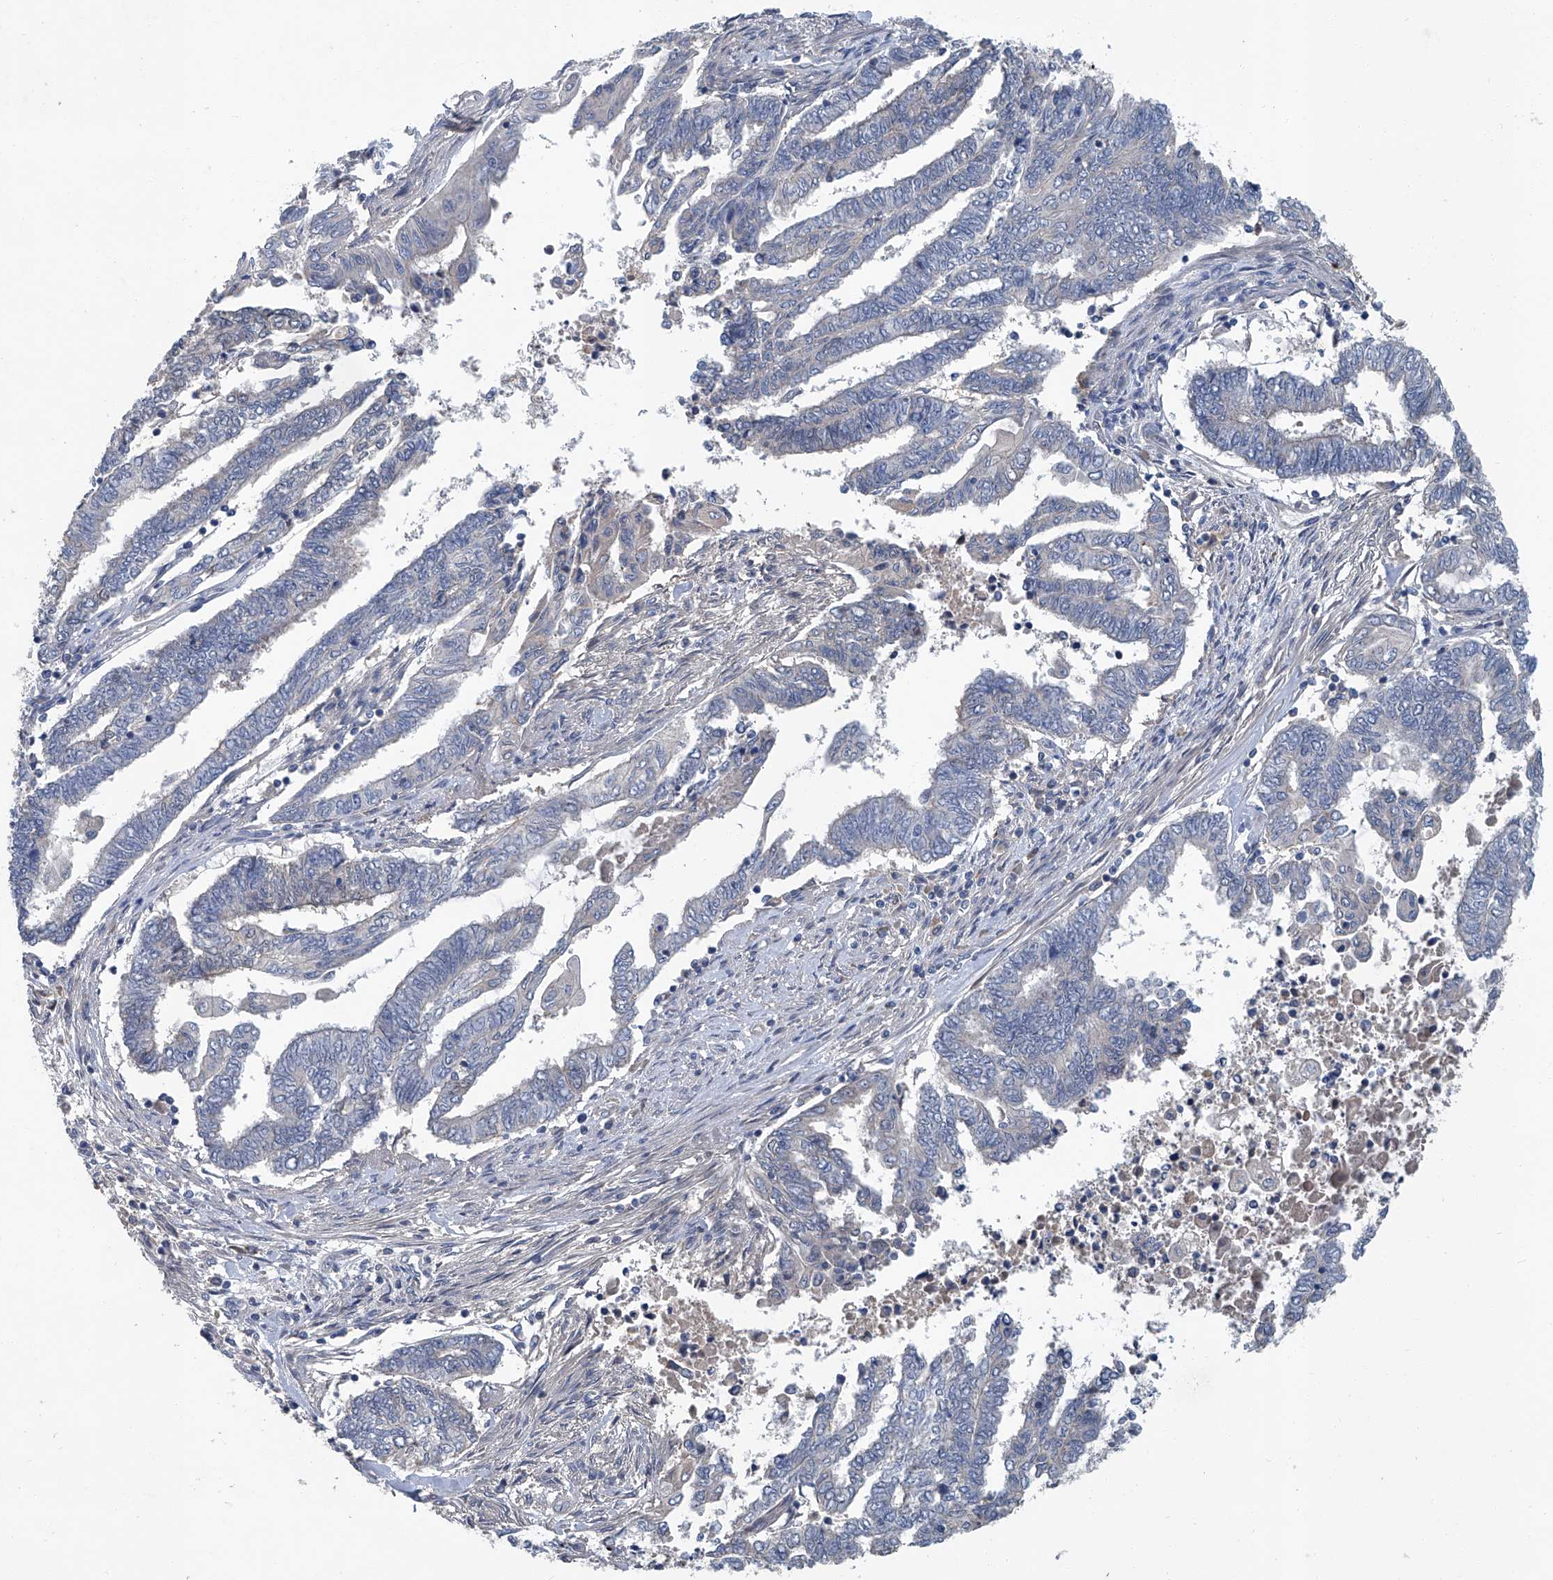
{"staining": {"intensity": "negative", "quantity": "none", "location": "none"}, "tissue": "endometrial cancer", "cell_type": "Tumor cells", "image_type": "cancer", "snomed": [{"axis": "morphology", "description": "Adenocarcinoma, NOS"}, {"axis": "topography", "description": "Uterus"}, {"axis": "topography", "description": "Endometrium"}], "caption": "A high-resolution micrograph shows immunohistochemistry staining of endometrial cancer, which shows no significant staining in tumor cells.", "gene": "ANKRD34A", "patient": {"sex": "female", "age": 70}}